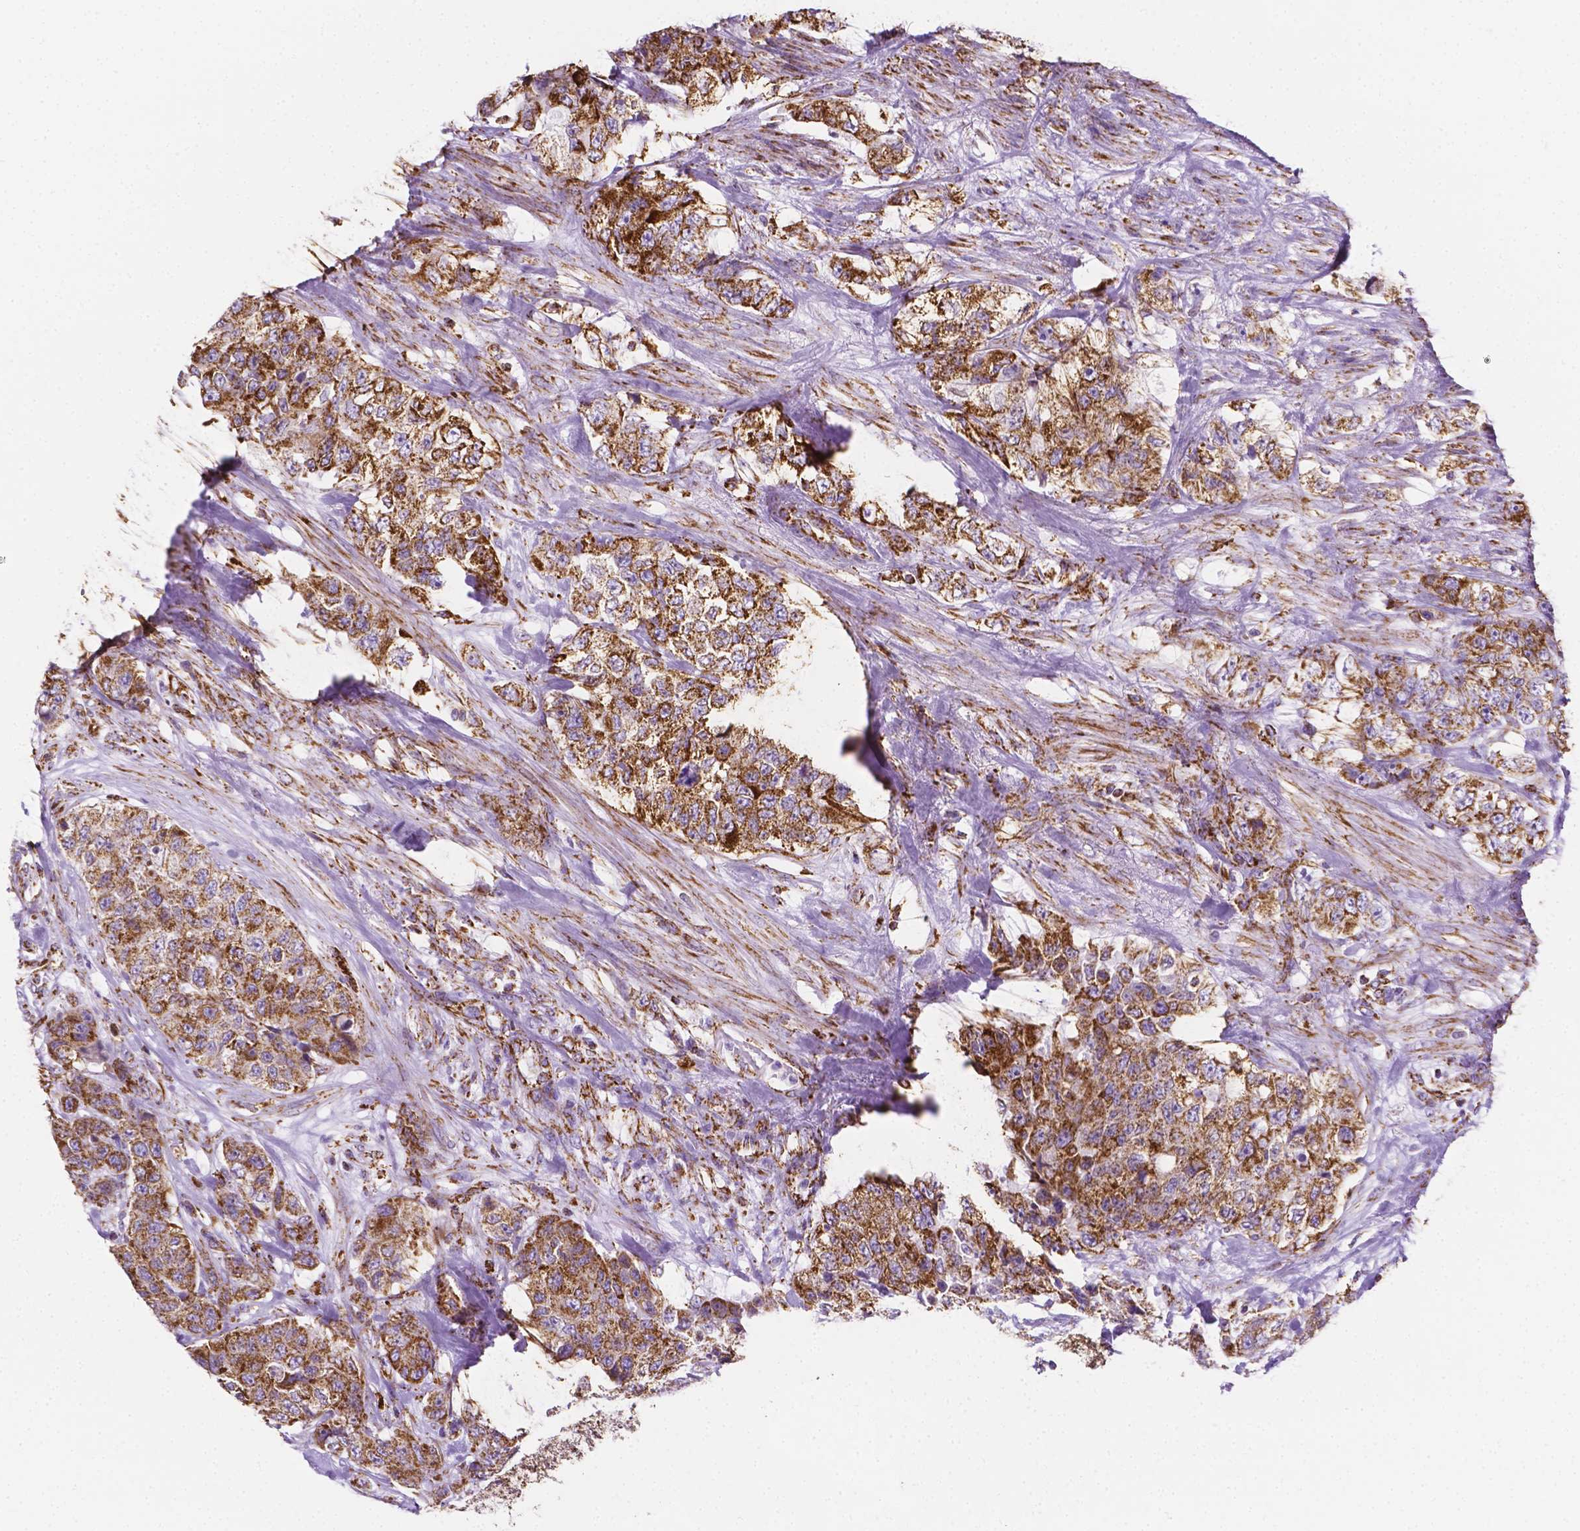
{"staining": {"intensity": "strong", "quantity": ">75%", "location": "cytoplasmic/membranous"}, "tissue": "urothelial cancer", "cell_type": "Tumor cells", "image_type": "cancer", "snomed": [{"axis": "morphology", "description": "Urothelial carcinoma, High grade"}, {"axis": "topography", "description": "Urinary bladder"}], "caption": "Immunohistochemistry staining of urothelial cancer, which reveals high levels of strong cytoplasmic/membranous staining in about >75% of tumor cells indicating strong cytoplasmic/membranous protein staining. The staining was performed using DAB (3,3'-diaminobenzidine) (brown) for protein detection and nuclei were counterstained in hematoxylin (blue).", "gene": "RMDN3", "patient": {"sex": "female", "age": 78}}